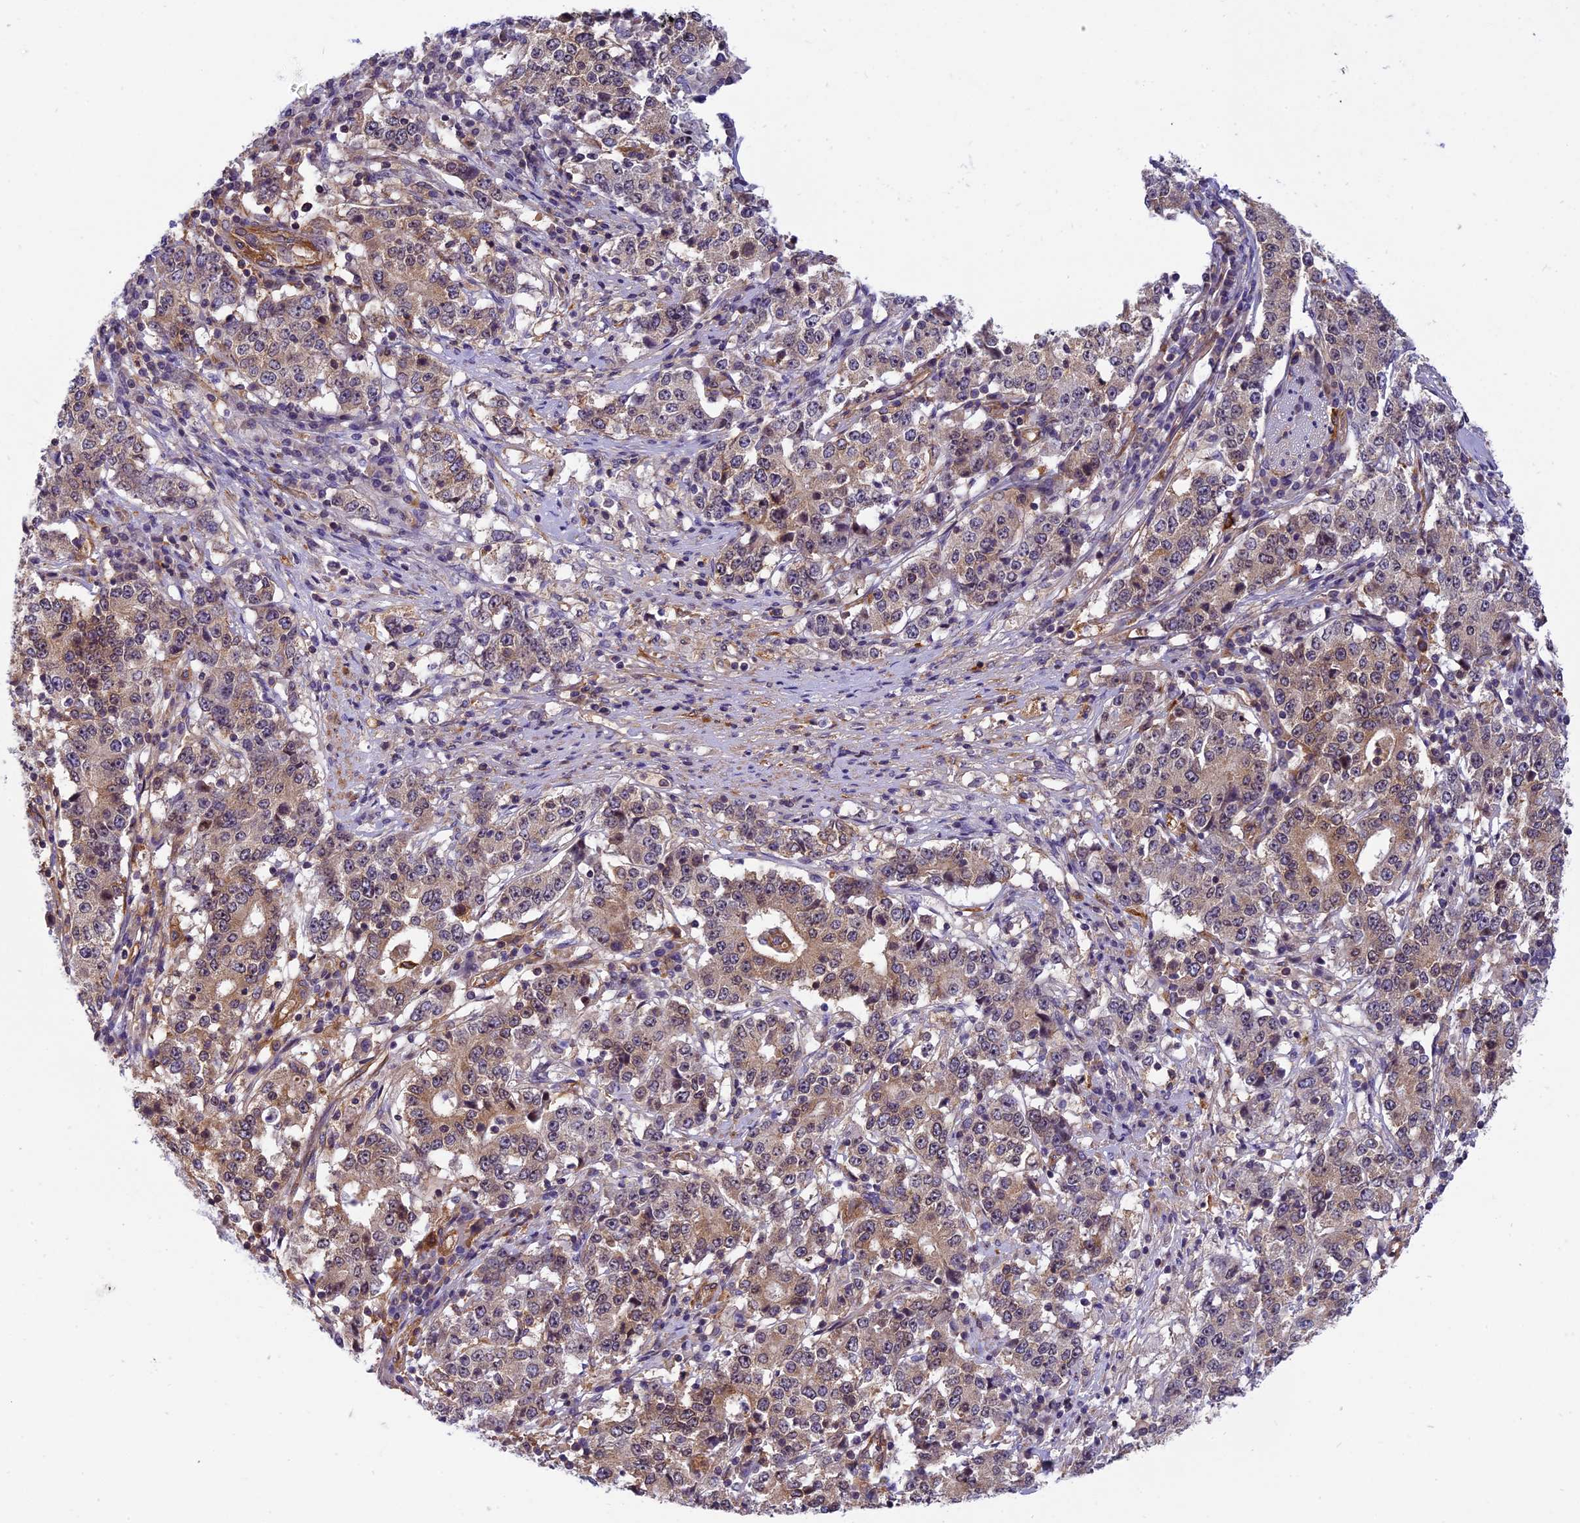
{"staining": {"intensity": "weak", "quantity": ">75%", "location": "cytoplasmic/membranous"}, "tissue": "stomach cancer", "cell_type": "Tumor cells", "image_type": "cancer", "snomed": [{"axis": "morphology", "description": "Adenocarcinoma, NOS"}, {"axis": "topography", "description": "Stomach"}], "caption": "Protein expression analysis of adenocarcinoma (stomach) demonstrates weak cytoplasmic/membranous expression in approximately >75% of tumor cells.", "gene": "EHBP1L1", "patient": {"sex": "male", "age": 59}}